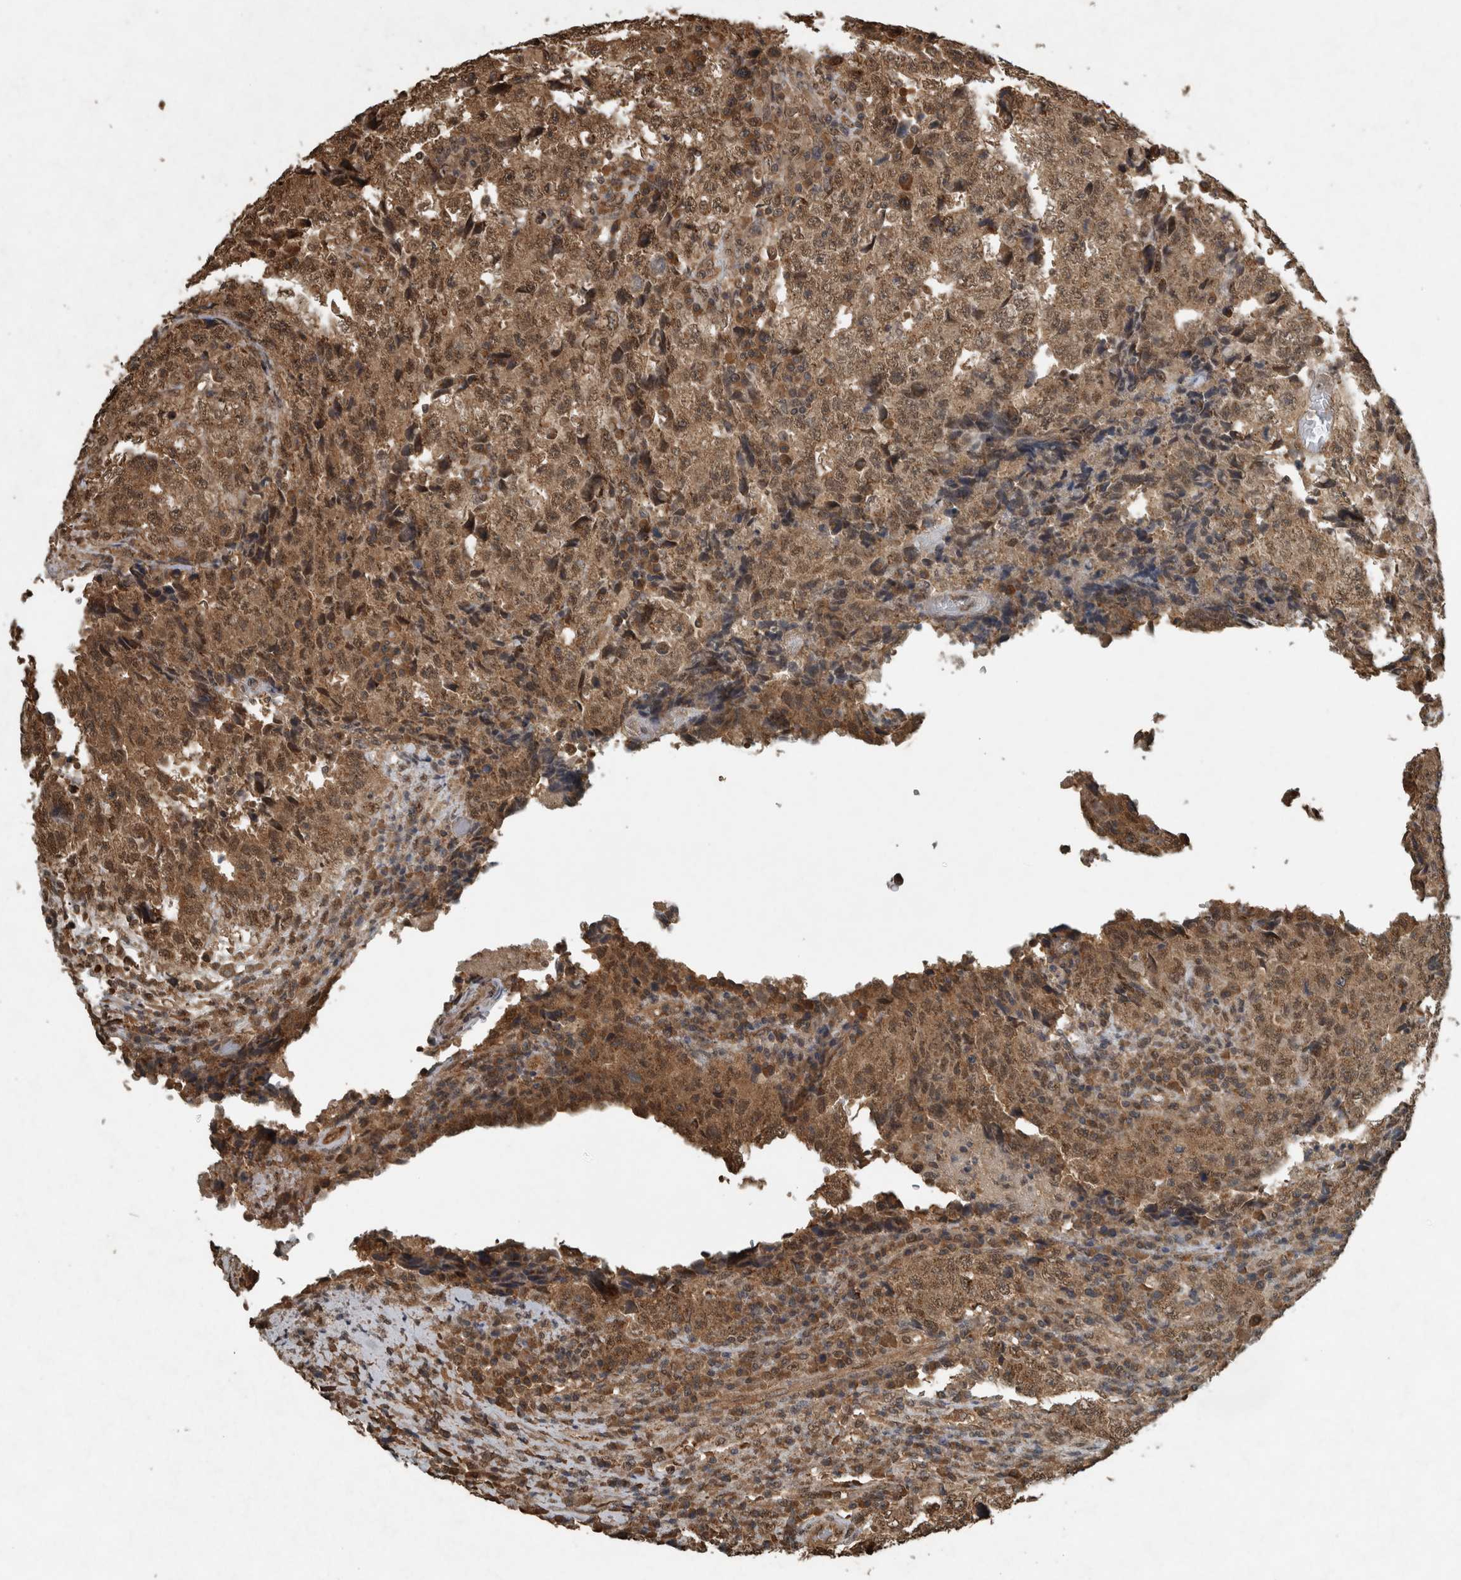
{"staining": {"intensity": "moderate", "quantity": ">75%", "location": "cytoplasmic/membranous,nuclear"}, "tissue": "testis cancer", "cell_type": "Tumor cells", "image_type": "cancer", "snomed": [{"axis": "morphology", "description": "Necrosis, NOS"}, {"axis": "morphology", "description": "Carcinoma, Embryonal, NOS"}, {"axis": "topography", "description": "Testis"}], "caption": "Immunohistochemistry photomicrograph of human testis embryonal carcinoma stained for a protein (brown), which demonstrates medium levels of moderate cytoplasmic/membranous and nuclear positivity in about >75% of tumor cells.", "gene": "ARHGEF12", "patient": {"sex": "male", "age": 19}}